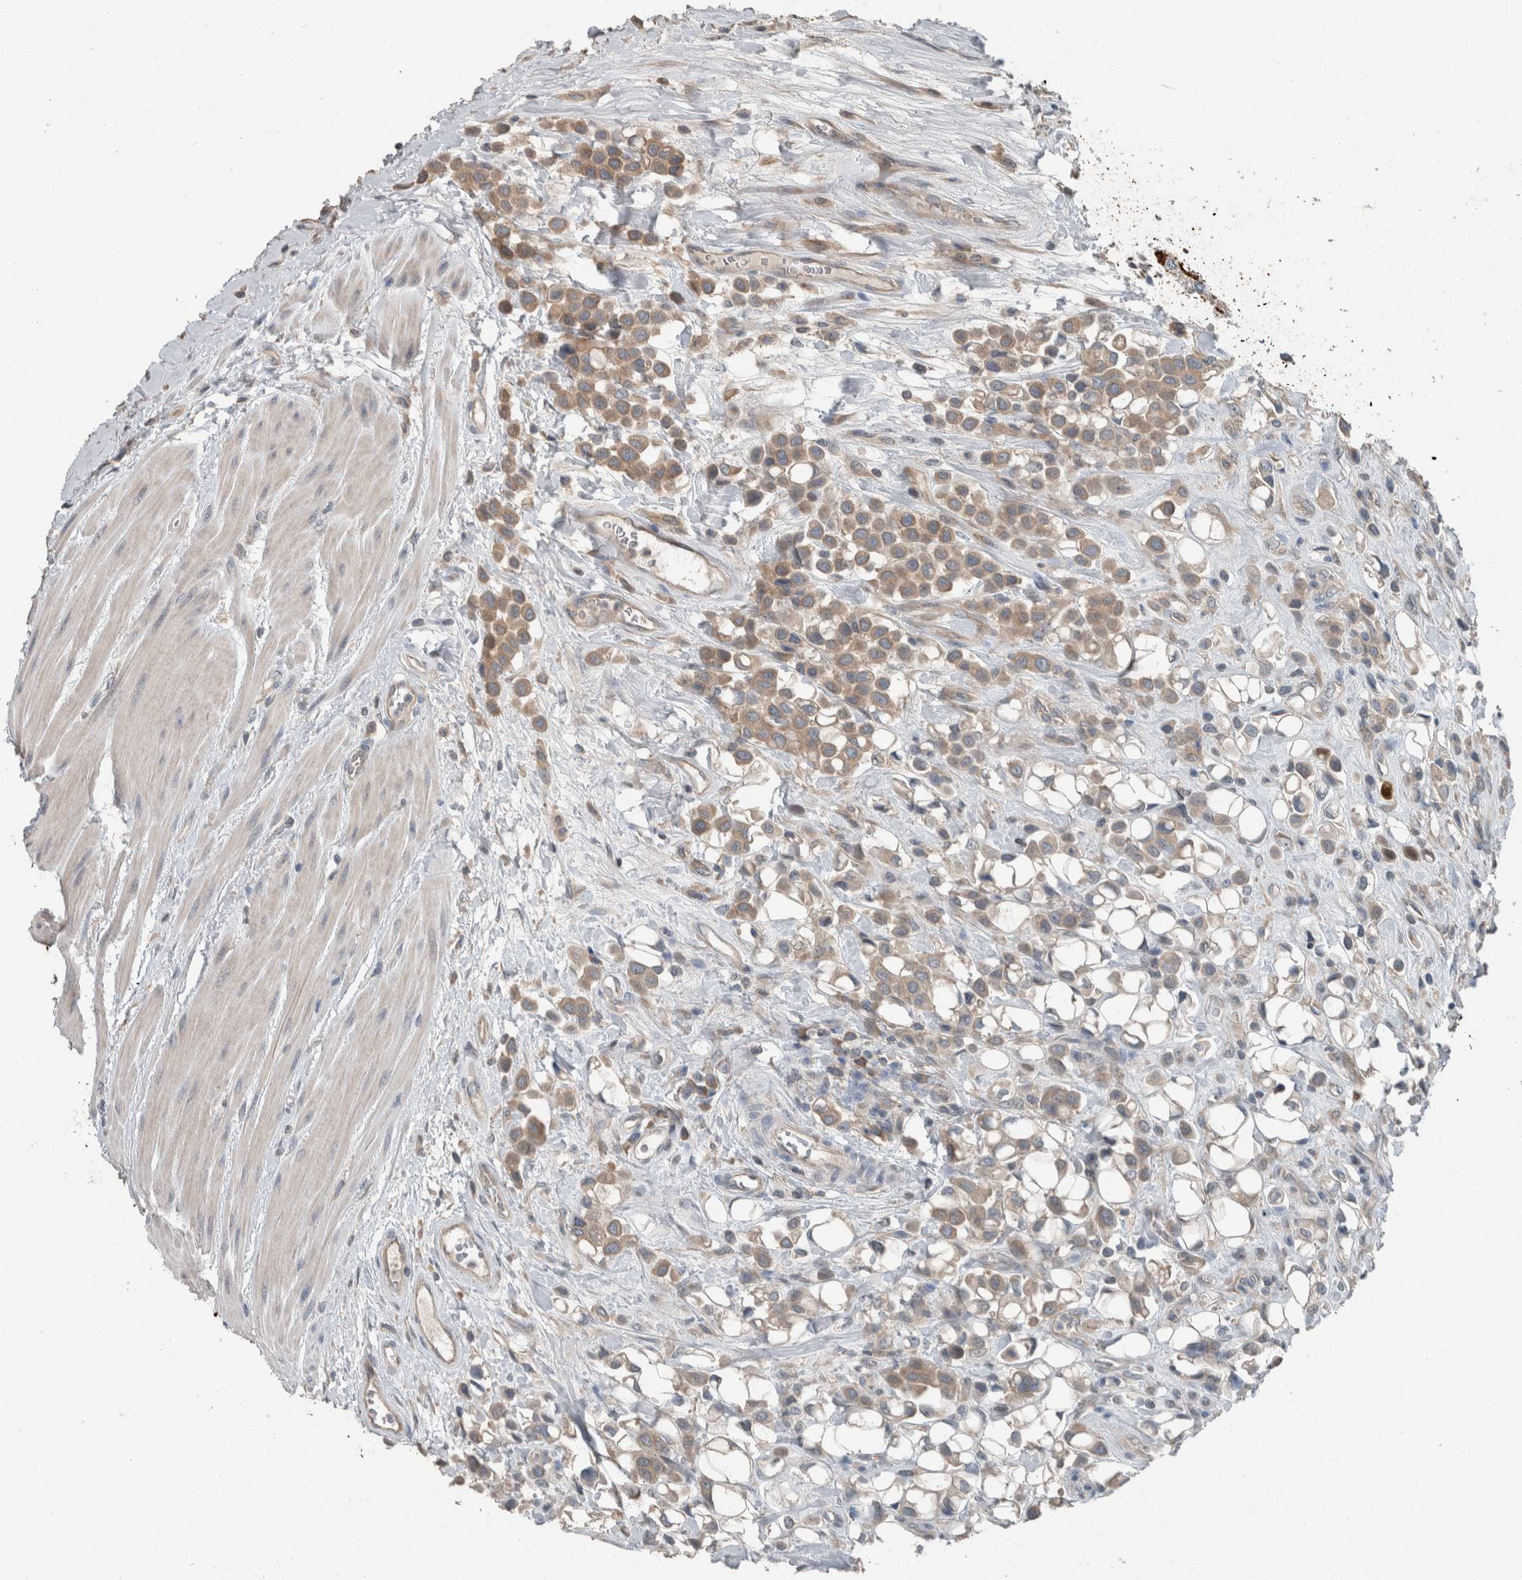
{"staining": {"intensity": "weak", "quantity": ">75%", "location": "cytoplasmic/membranous"}, "tissue": "urothelial cancer", "cell_type": "Tumor cells", "image_type": "cancer", "snomed": [{"axis": "morphology", "description": "Urothelial carcinoma, High grade"}, {"axis": "topography", "description": "Urinary bladder"}], "caption": "Urothelial carcinoma (high-grade) tissue reveals weak cytoplasmic/membranous expression in about >75% of tumor cells", "gene": "KNTC1", "patient": {"sex": "male", "age": 50}}